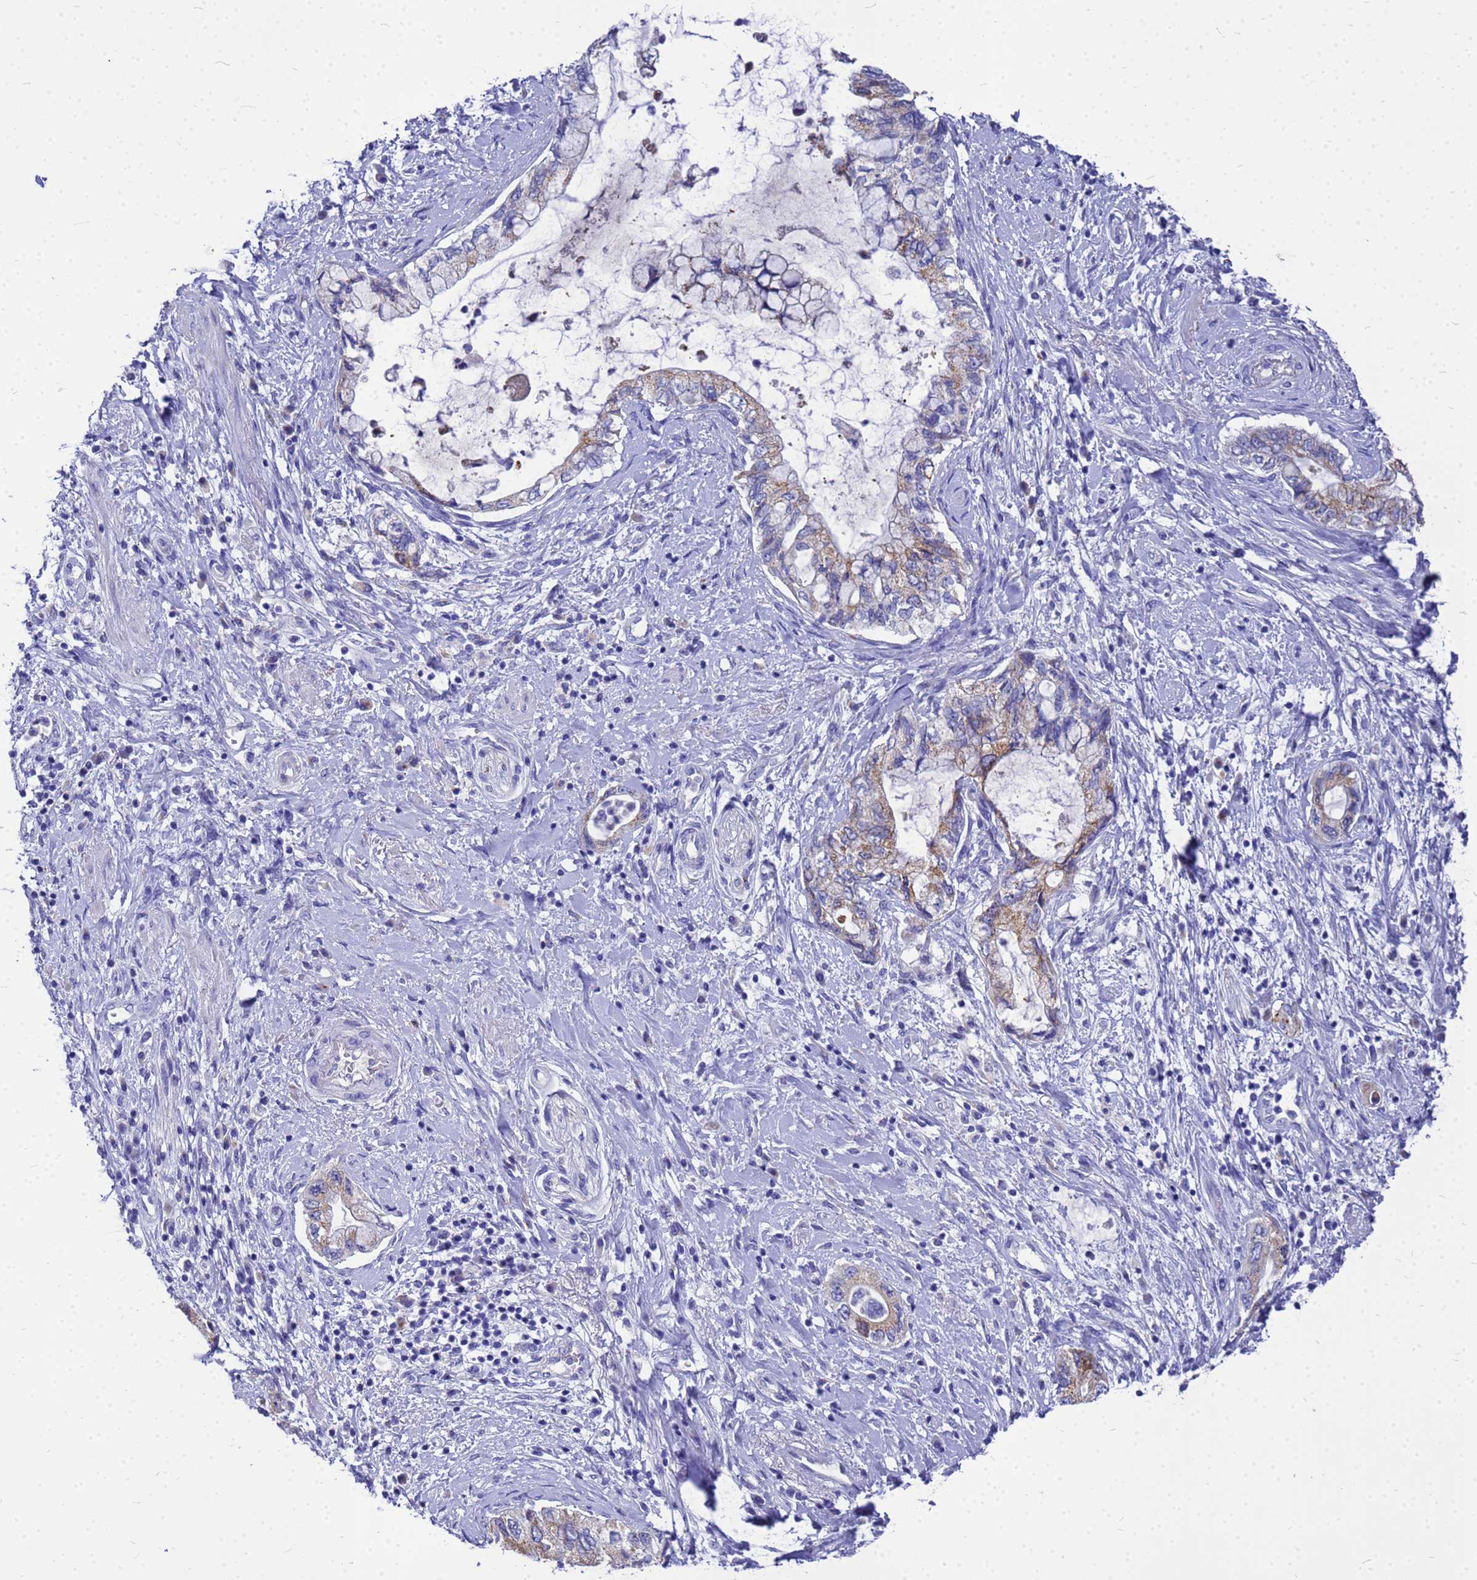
{"staining": {"intensity": "moderate", "quantity": "<25%", "location": "cytoplasmic/membranous"}, "tissue": "pancreatic cancer", "cell_type": "Tumor cells", "image_type": "cancer", "snomed": [{"axis": "morphology", "description": "Adenocarcinoma, NOS"}, {"axis": "topography", "description": "Pancreas"}], "caption": "Immunohistochemistry (IHC) of human pancreatic adenocarcinoma displays low levels of moderate cytoplasmic/membranous expression in approximately <25% of tumor cells.", "gene": "OR52E2", "patient": {"sex": "female", "age": 73}}